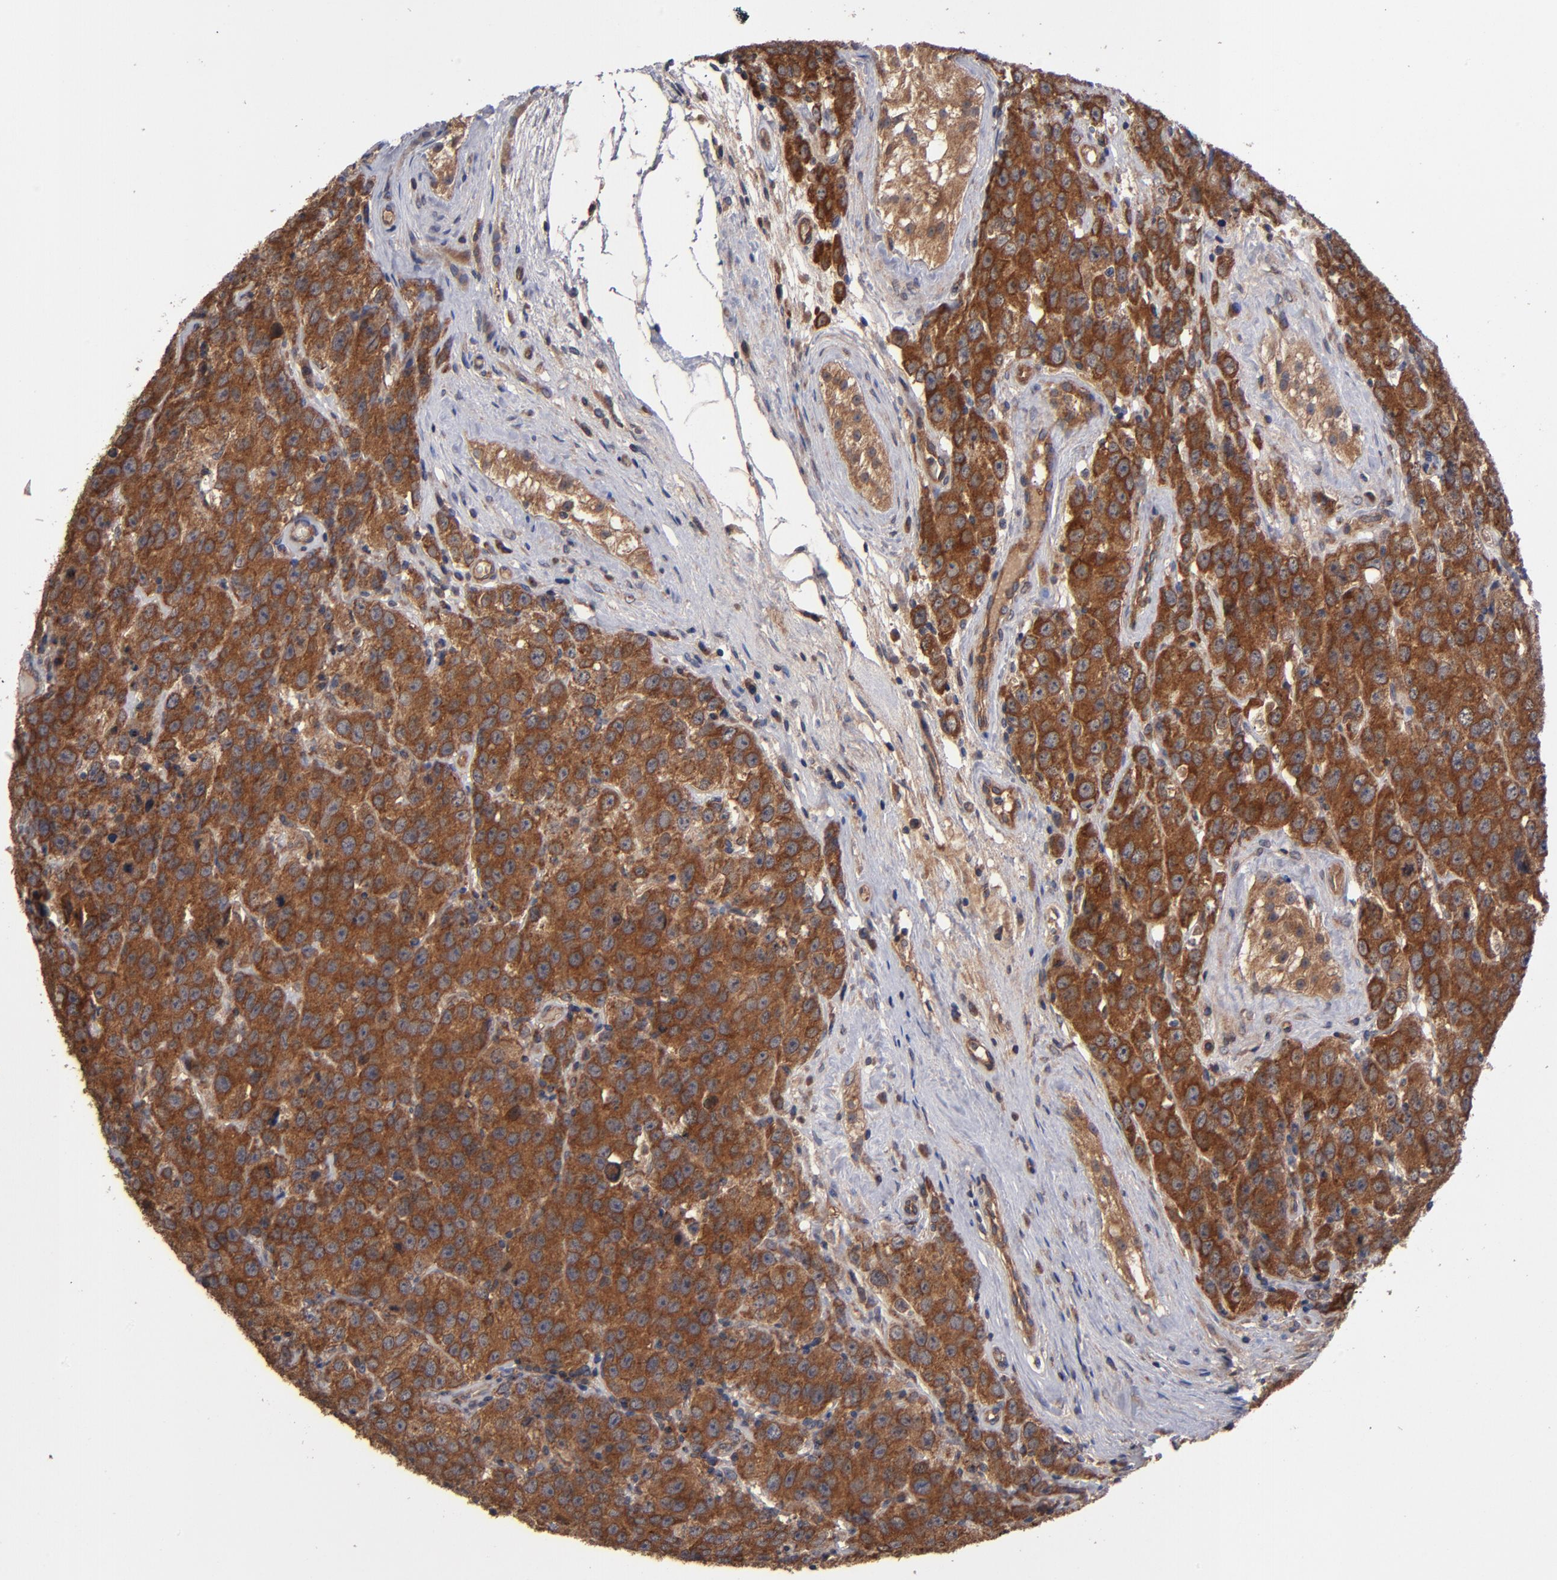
{"staining": {"intensity": "strong", "quantity": ">75%", "location": "cytoplasmic/membranous"}, "tissue": "testis cancer", "cell_type": "Tumor cells", "image_type": "cancer", "snomed": [{"axis": "morphology", "description": "Seminoma, NOS"}, {"axis": "topography", "description": "Testis"}], "caption": "Immunohistochemical staining of seminoma (testis) displays strong cytoplasmic/membranous protein positivity in approximately >75% of tumor cells.", "gene": "BDKRB1", "patient": {"sex": "male", "age": 52}}